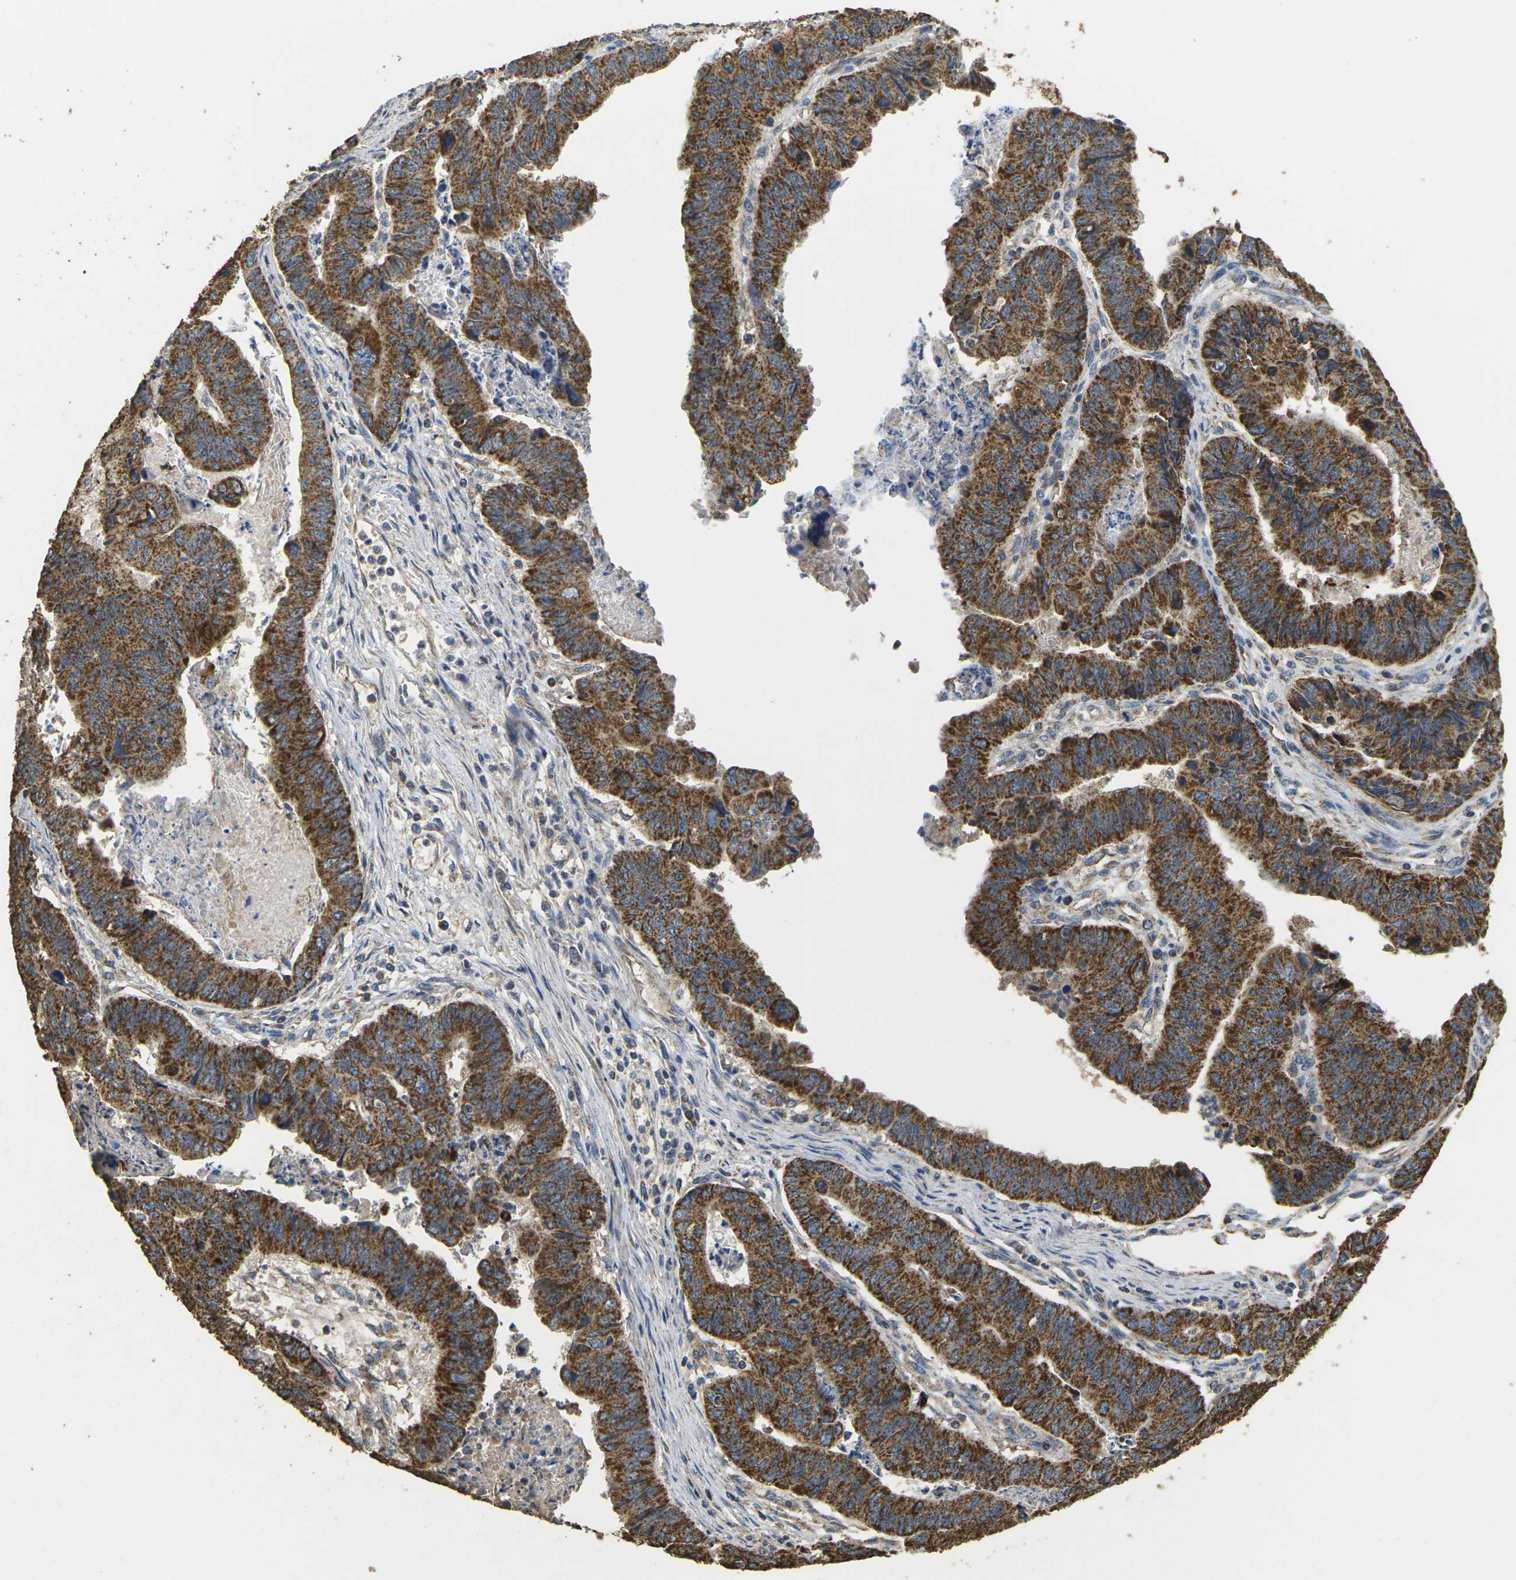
{"staining": {"intensity": "strong", "quantity": ">75%", "location": "cytoplasmic/membranous"}, "tissue": "stomach cancer", "cell_type": "Tumor cells", "image_type": "cancer", "snomed": [{"axis": "morphology", "description": "Adenocarcinoma, NOS"}, {"axis": "topography", "description": "Stomach, lower"}], "caption": "Immunohistochemical staining of human stomach cancer (adenocarcinoma) exhibits strong cytoplasmic/membranous protein expression in approximately >75% of tumor cells.", "gene": "MAPK11", "patient": {"sex": "male", "age": 77}}